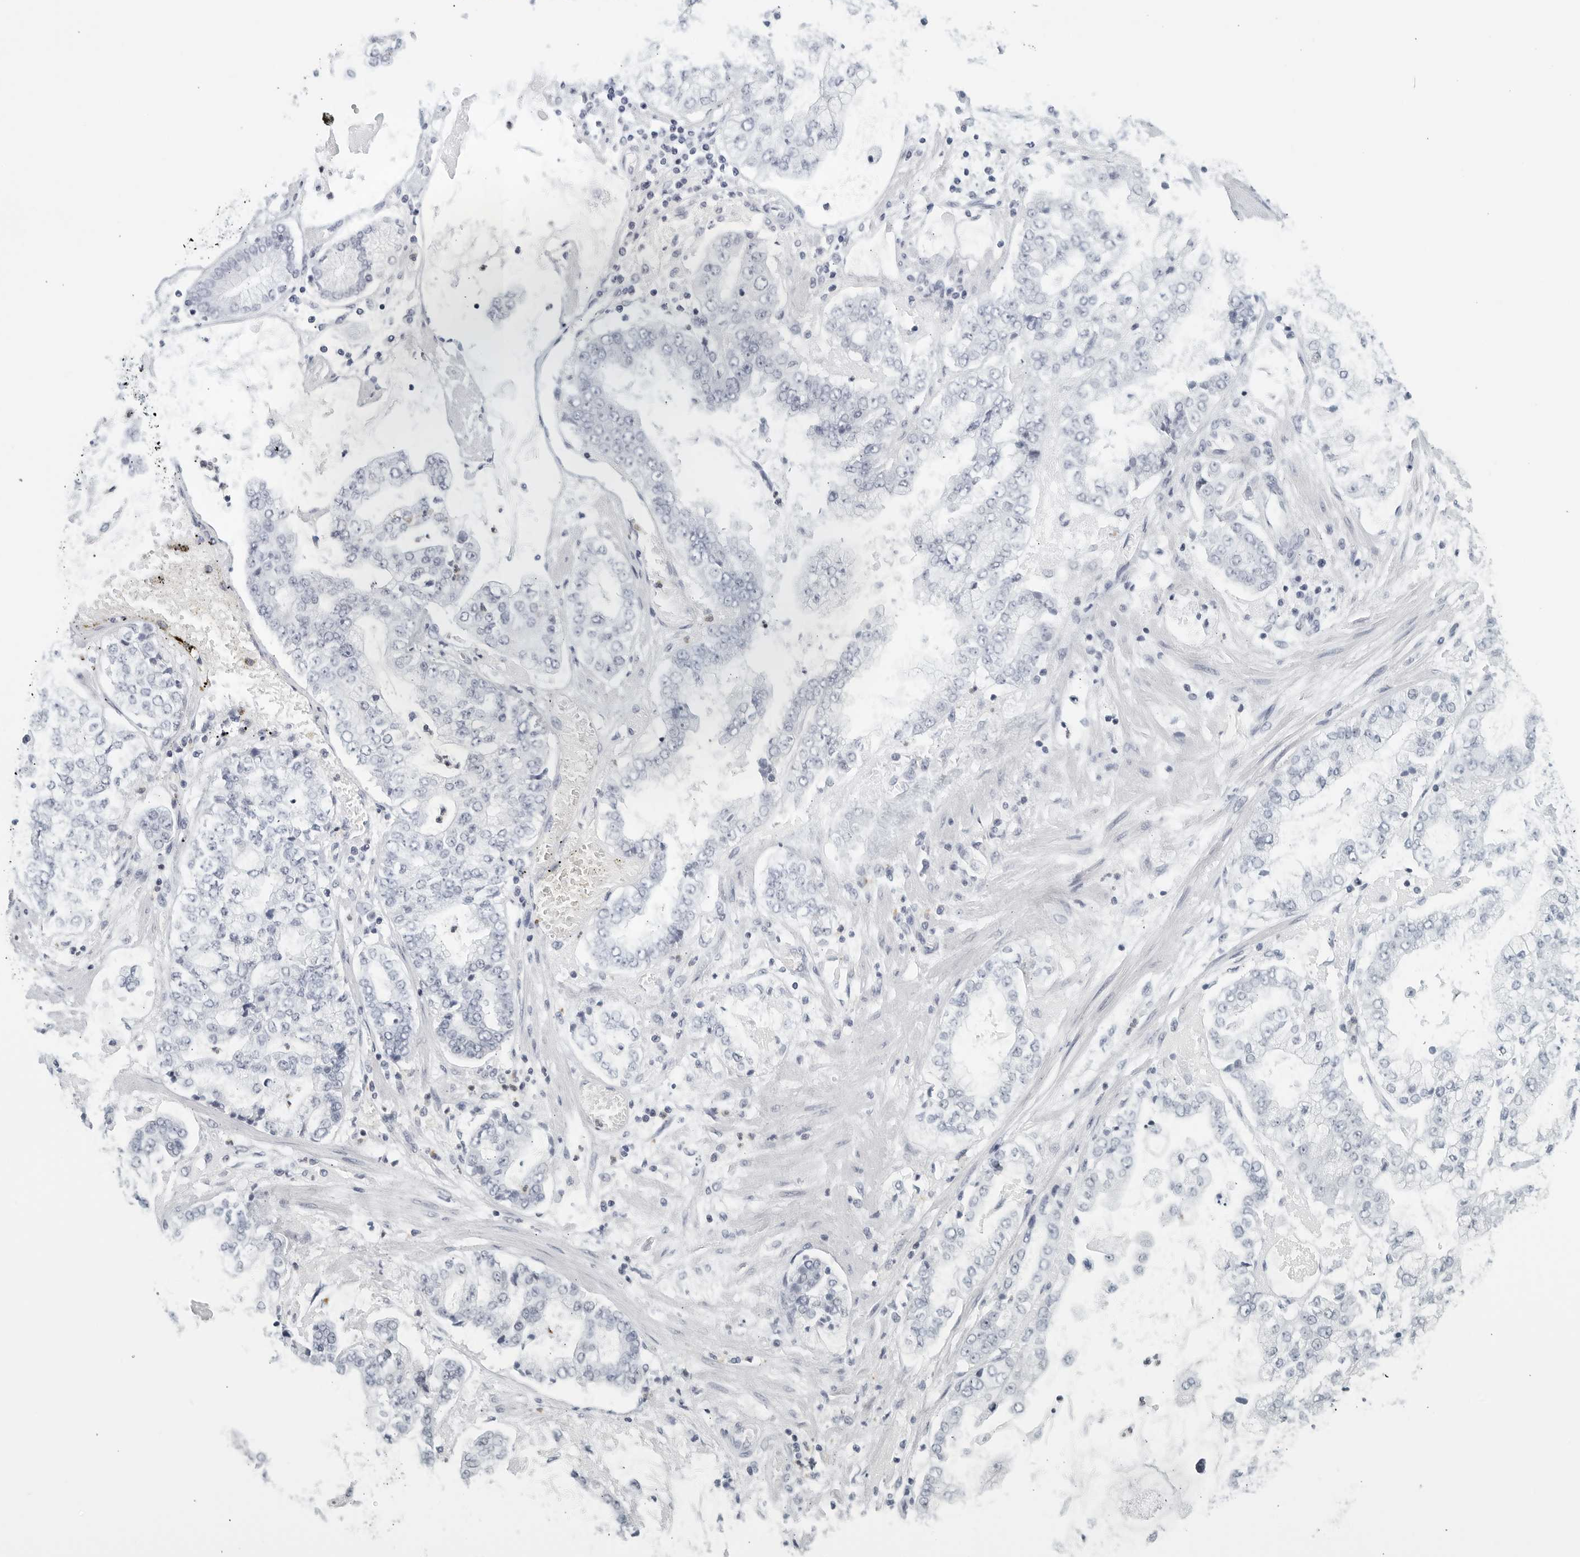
{"staining": {"intensity": "negative", "quantity": "none", "location": "none"}, "tissue": "stomach cancer", "cell_type": "Tumor cells", "image_type": "cancer", "snomed": [{"axis": "morphology", "description": "Adenocarcinoma, NOS"}, {"axis": "topography", "description": "Stomach"}], "caption": "Protein analysis of stomach cancer (adenocarcinoma) exhibits no significant staining in tumor cells.", "gene": "KLK7", "patient": {"sex": "male", "age": 76}}